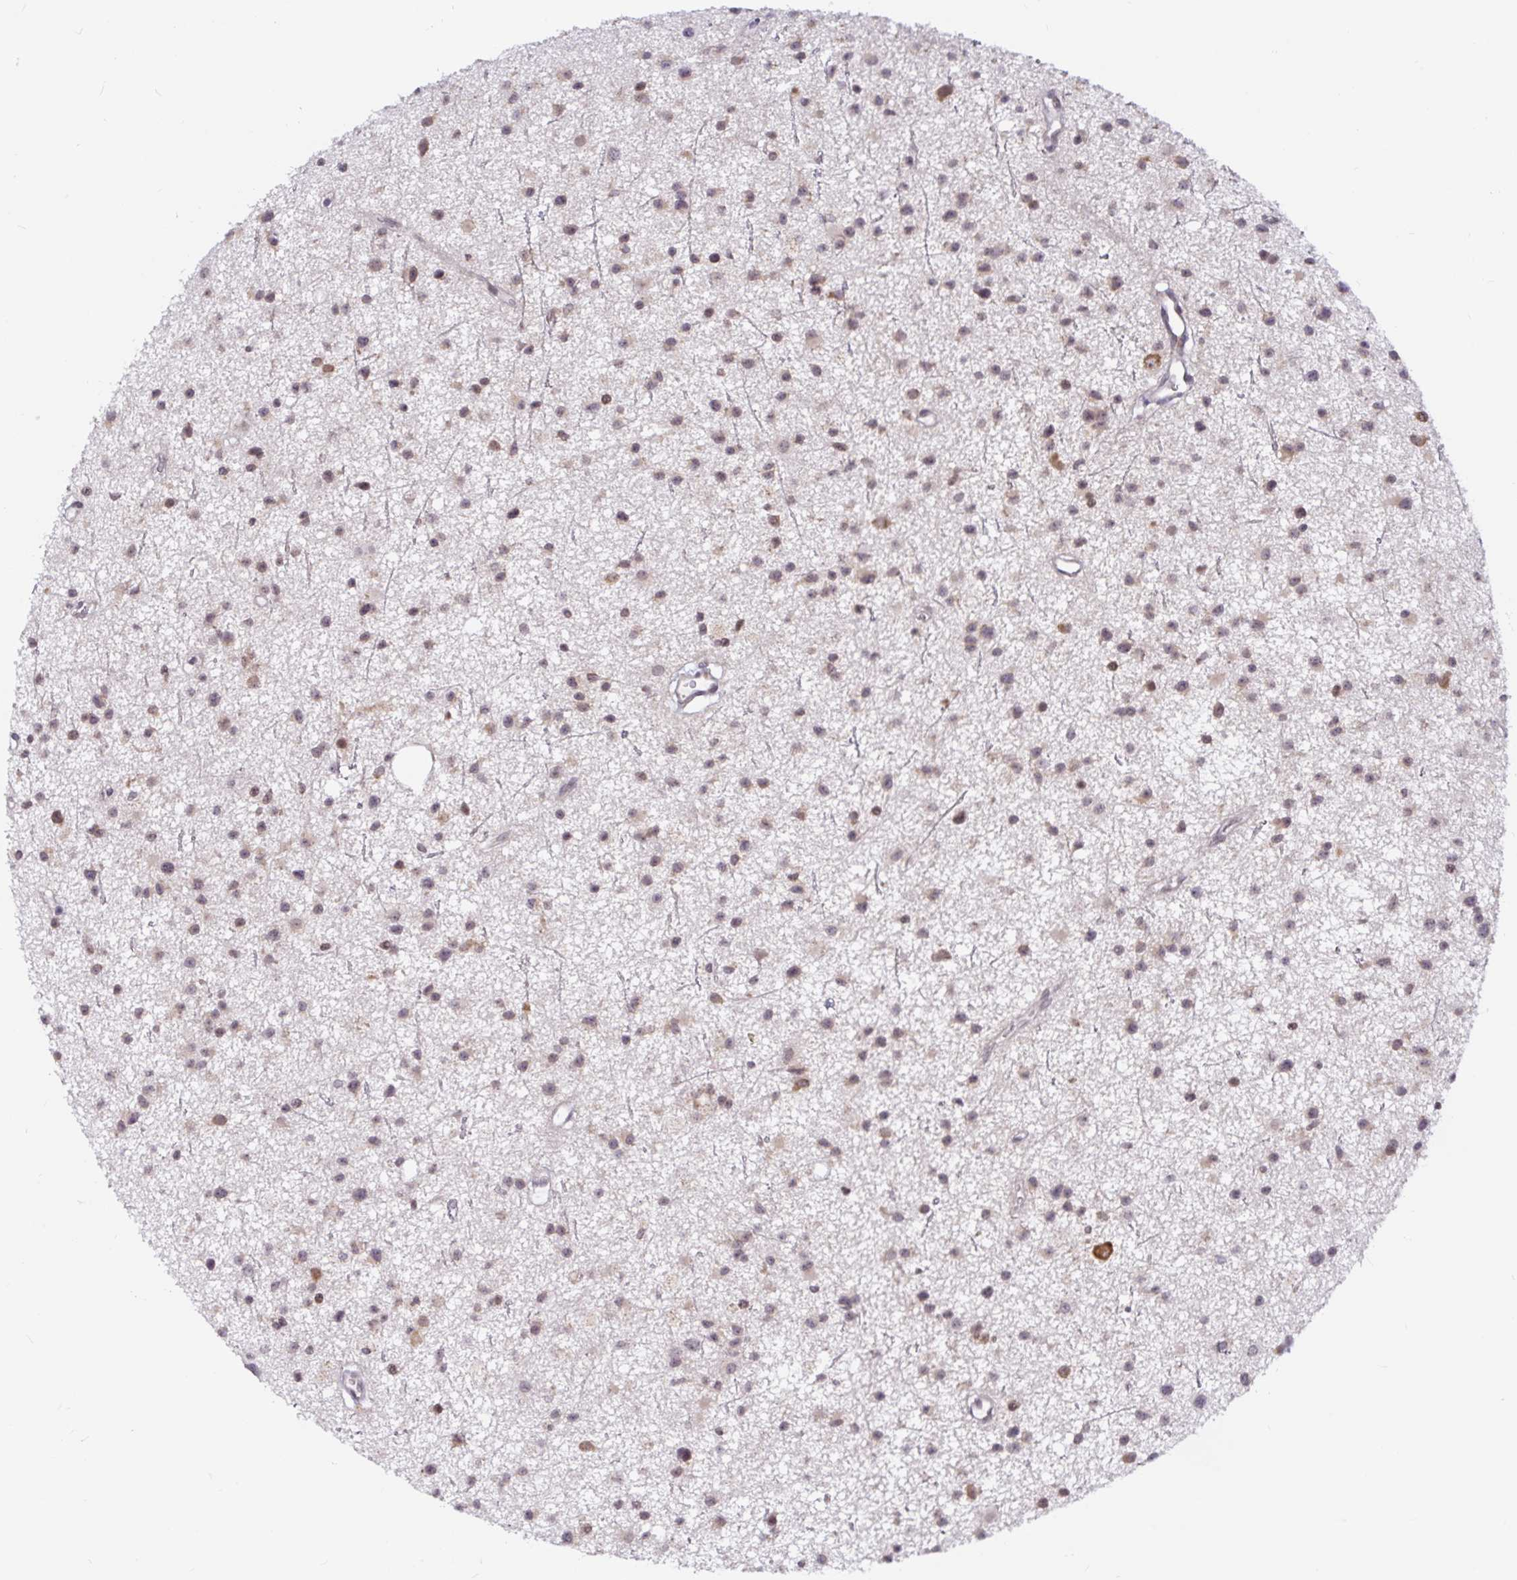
{"staining": {"intensity": "weak", "quantity": ">75%", "location": "cytoplasmic/membranous"}, "tissue": "glioma", "cell_type": "Tumor cells", "image_type": "cancer", "snomed": [{"axis": "morphology", "description": "Glioma, malignant, Low grade"}, {"axis": "topography", "description": "Brain"}], "caption": "Protein staining of glioma tissue reveals weak cytoplasmic/membranous expression in approximately >75% of tumor cells.", "gene": "LARP1", "patient": {"sex": "male", "age": 43}}